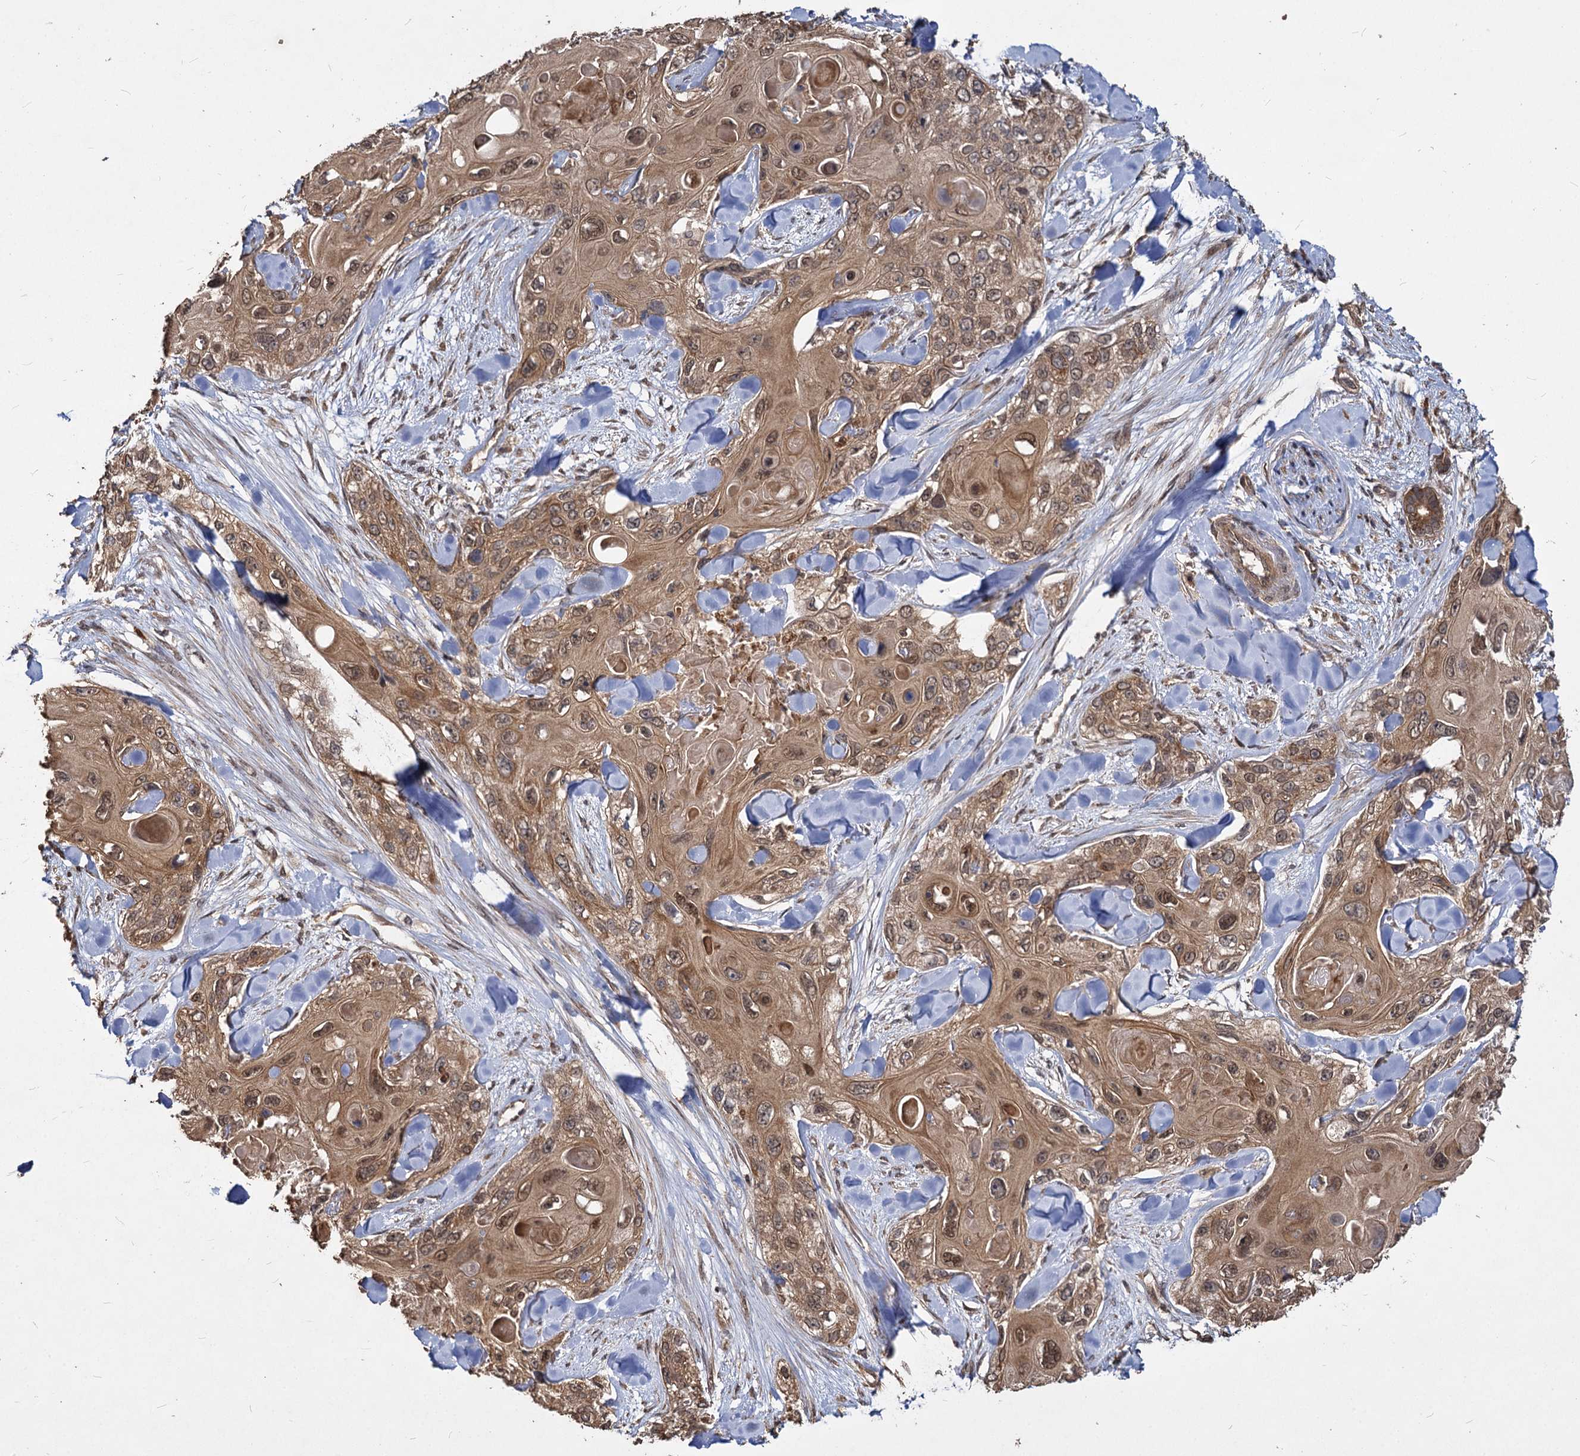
{"staining": {"intensity": "moderate", "quantity": ">75%", "location": "cytoplasmic/membranous,nuclear"}, "tissue": "skin cancer", "cell_type": "Tumor cells", "image_type": "cancer", "snomed": [{"axis": "morphology", "description": "Normal tissue, NOS"}, {"axis": "morphology", "description": "Squamous cell carcinoma, NOS"}, {"axis": "topography", "description": "Skin"}], "caption": "A medium amount of moderate cytoplasmic/membranous and nuclear staining is appreciated in about >75% of tumor cells in skin cancer (squamous cell carcinoma) tissue.", "gene": "VPS51", "patient": {"sex": "male", "age": 72}}